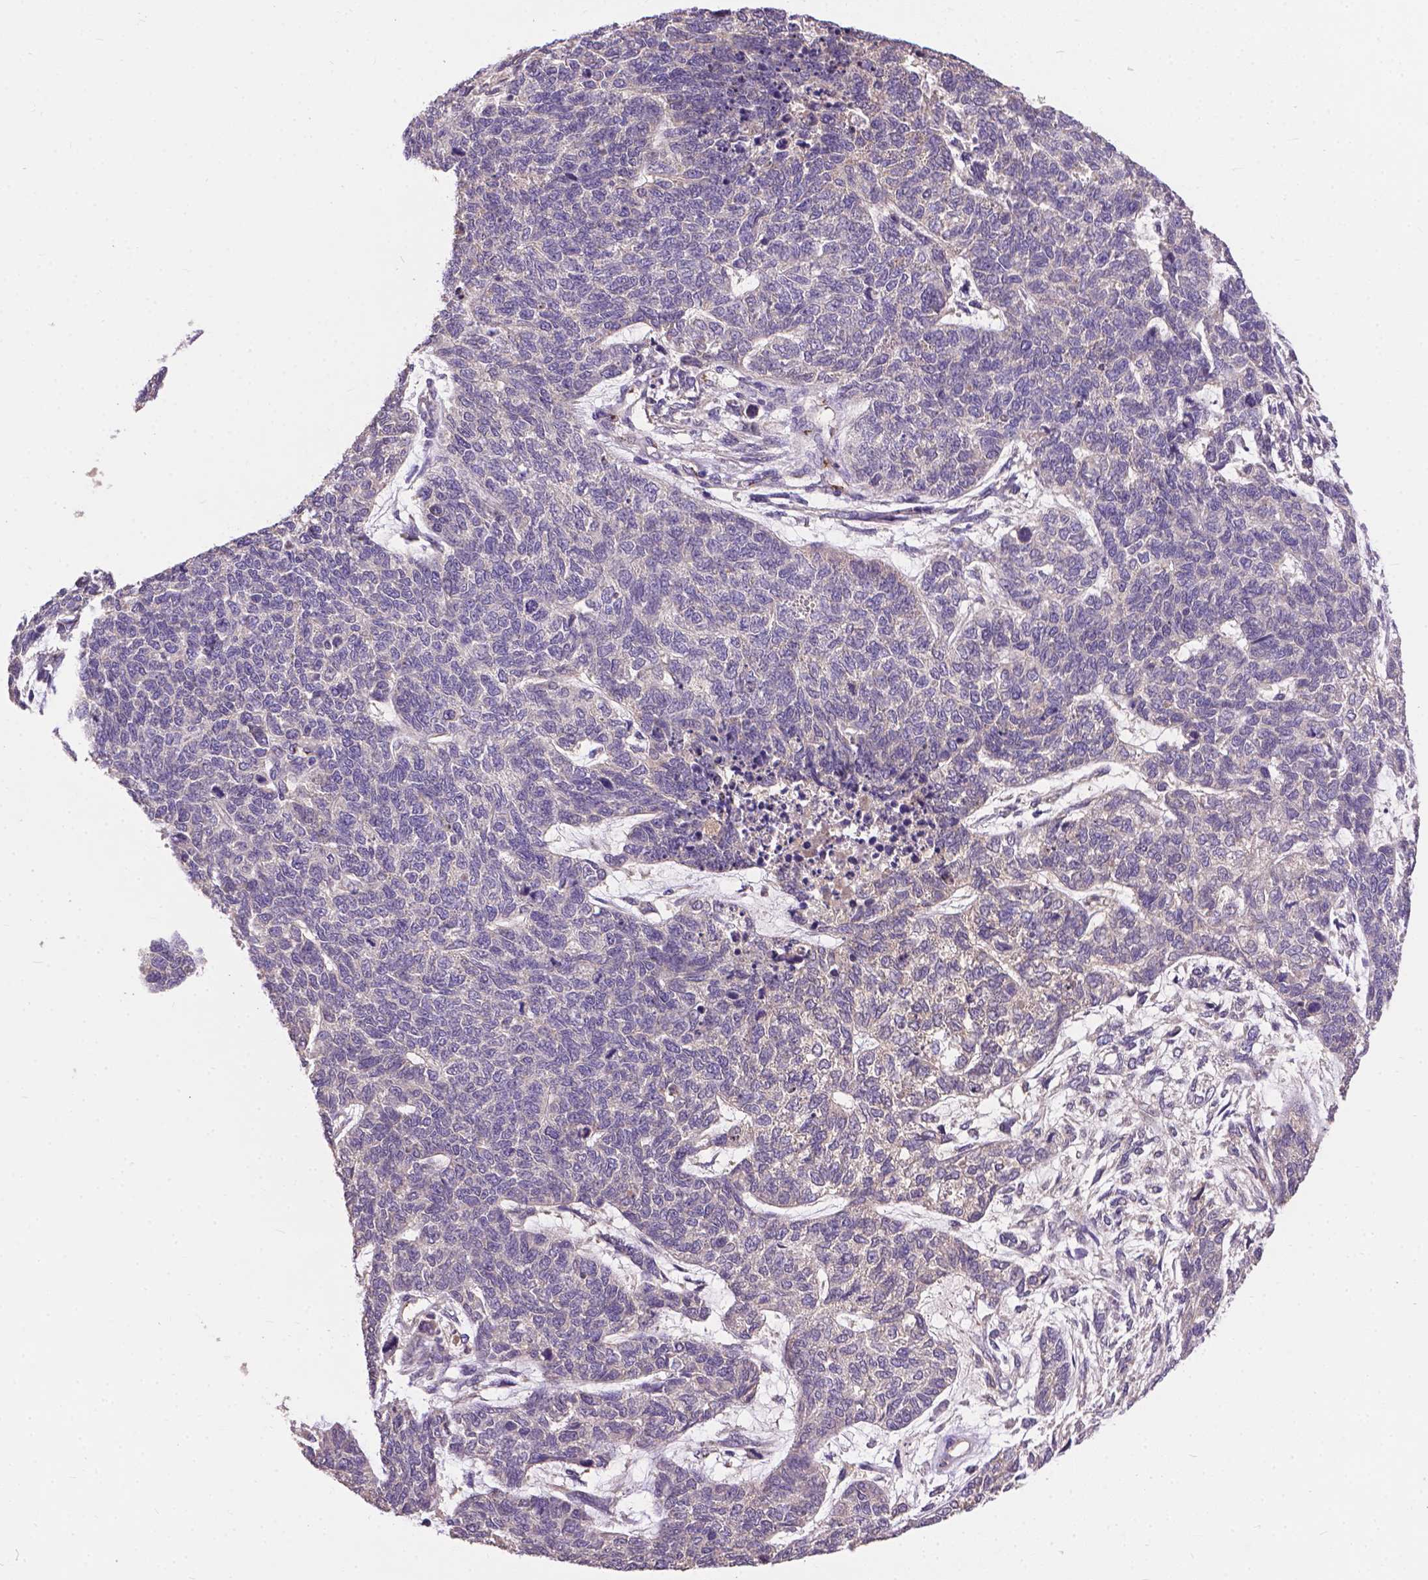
{"staining": {"intensity": "negative", "quantity": "none", "location": "none"}, "tissue": "cervical cancer", "cell_type": "Tumor cells", "image_type": "cancer", "snomed": [{"axis": "morphology", "description": "Squamous cell carcinoma, NOS"}, {"axis": "topography", "description": "Cervix"}], "caption": "The immunohistochemistry (IHC) micrograph has no significant positivity in tumor cells of cervical cancer tissue. (Immunohistochemistry, brightfield microscopy, high magnification).", "gene": "ZNF337", "patient": {"sex": "female", "age": 63}}